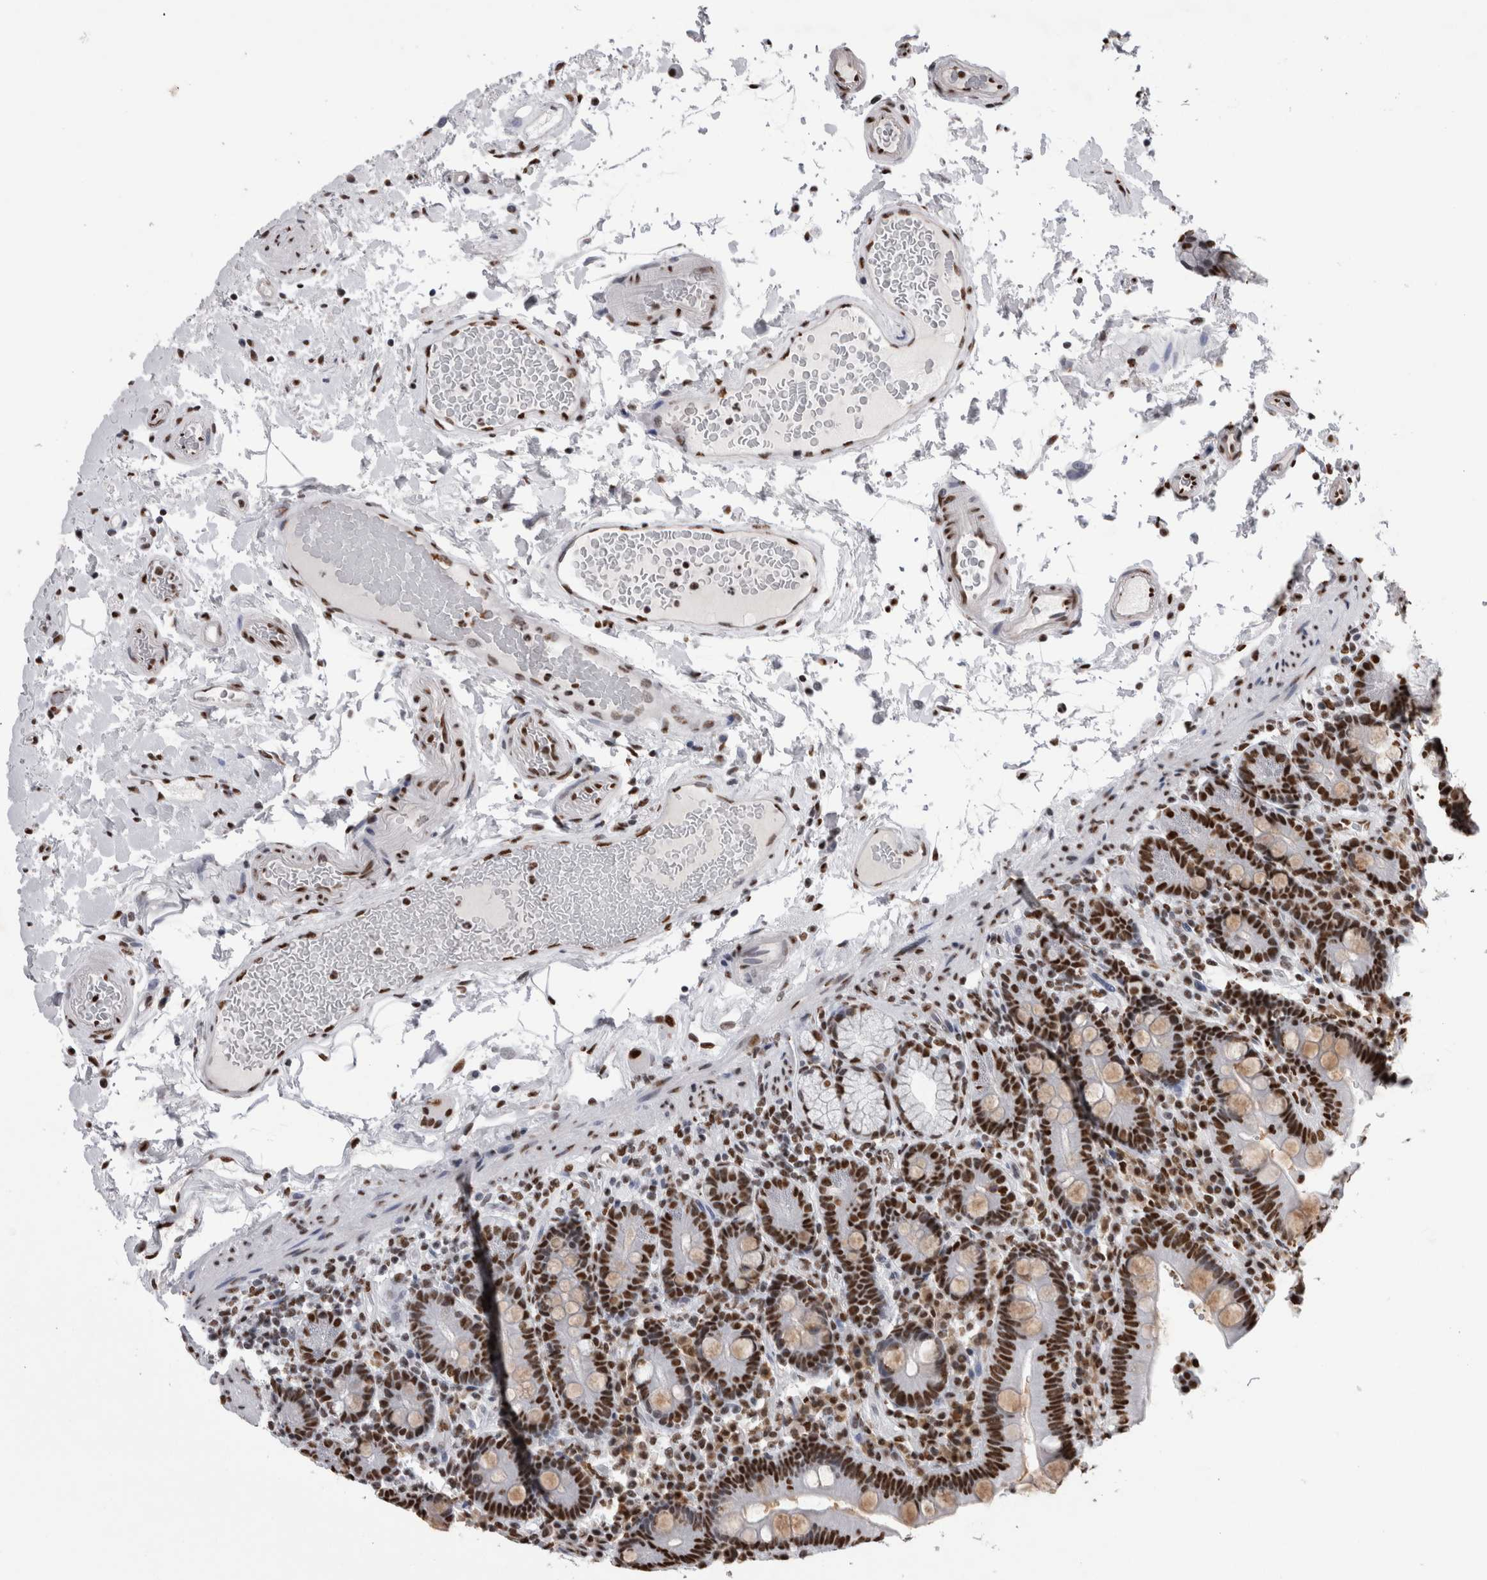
{"staining": {"intensity": "strong", "quantity": ">75%", "location": "nuclear"}, "tissue": "duodenum", "cell_type": "Glandular cells", "image_type": "normal", "snomed": [{"axis": "morphology", "description": "Normal tissue, NOS"}, {"axis": "topography", "description": "Small intestine, NOS"}], "caption": "Benign duodenum demonstrates strong nuclear positivity in about >75% of glandular cells The staining is performed using DAB (3,3'-diaminobenzidine) brown chromogen to label protein expression. The nuclei are counter-stained blue using hematoxylin..", "gene": "ALPK3", "patient": {"sex": "female", "age": 71}}